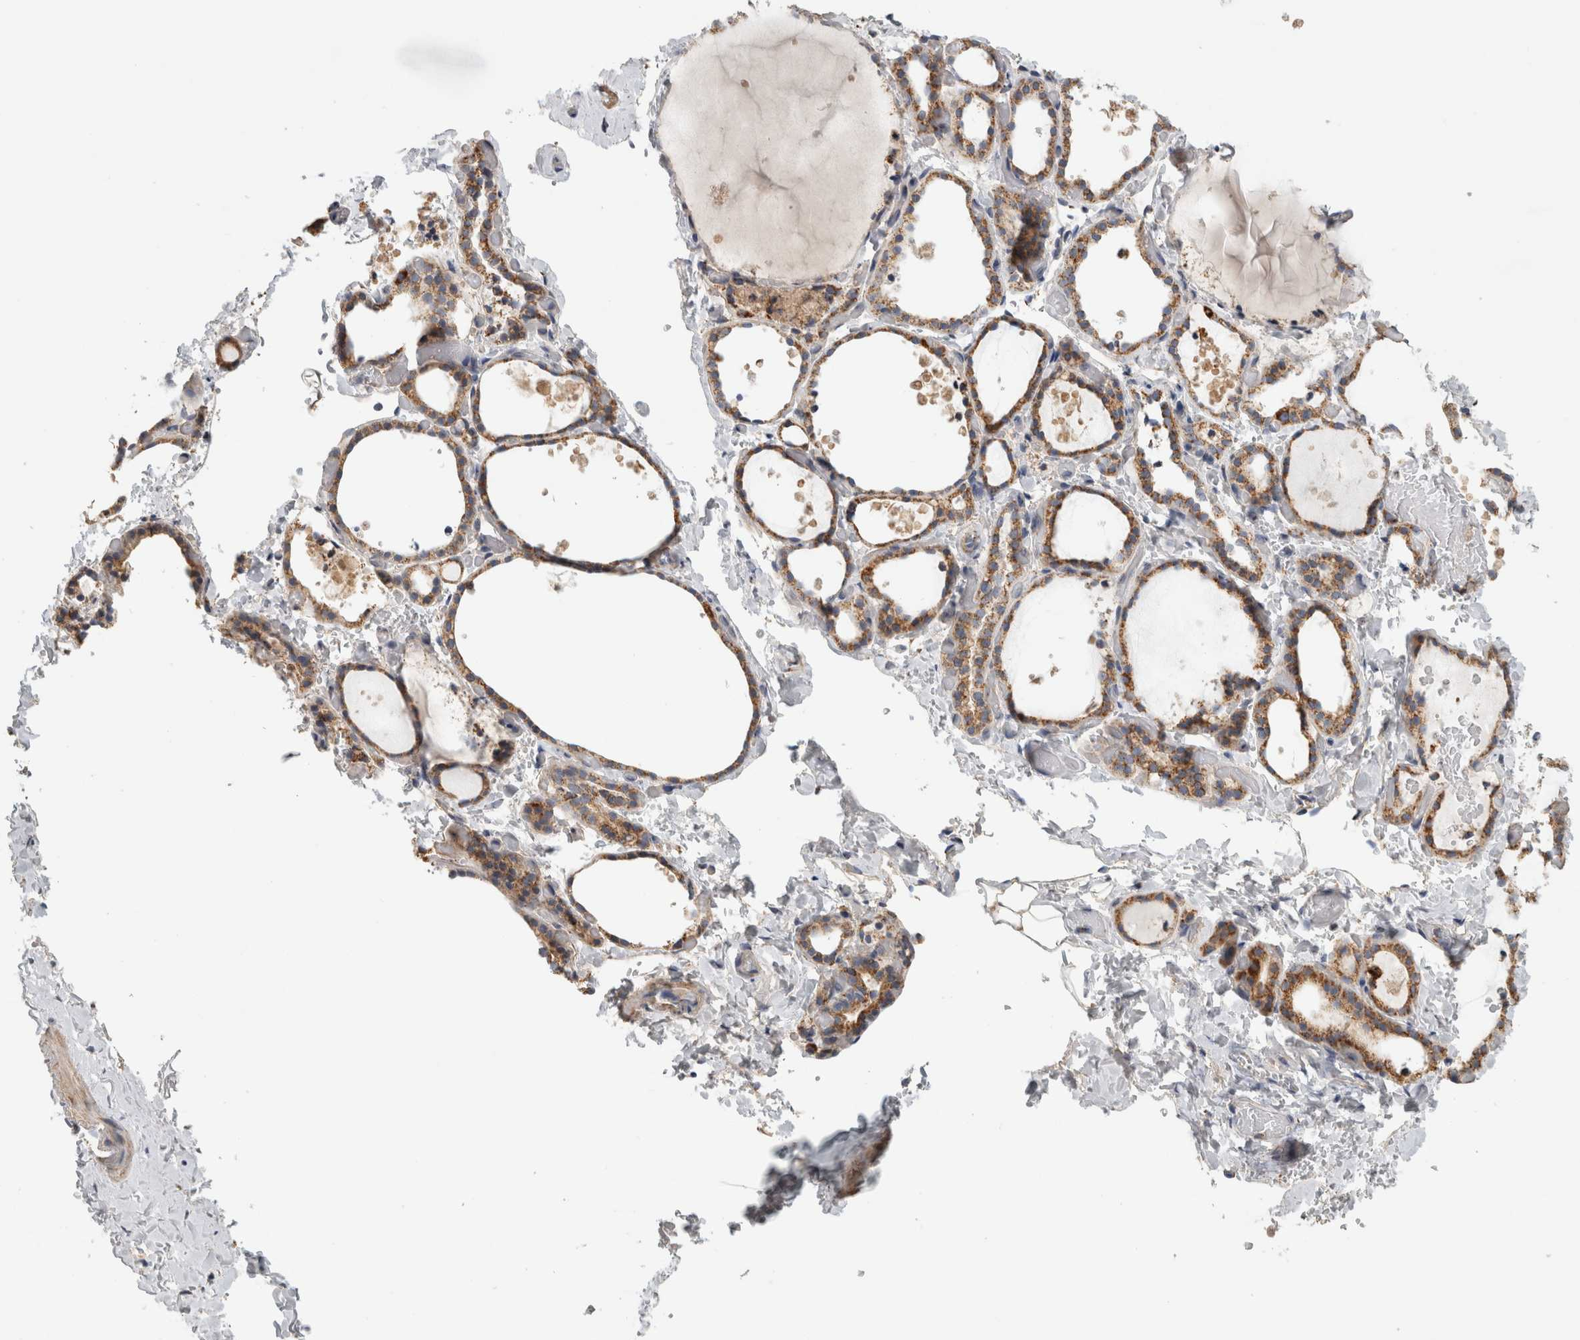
{"staining": {"intensity": "moderate", "quantity": ">75%", "location": "cytoplasmic/membranous"}, "tissue": "thyroid gland", "cell_type": "Glandular cells", "image_type": "normal", "snomed": [{"axis": "morphology", "description": "Normal tissue, NOS"}, {"axis": "topography", "description": "Thyroid gland"}], "caption": "Immunohistochemistry (DAB) staining of normal human thyroid gland displays moderate cytoplasmic/membranous protein expression in about >75% of glandular cells.", "gene": "ST8SIA1", "patient": {"sex": "female", "age": 44}}